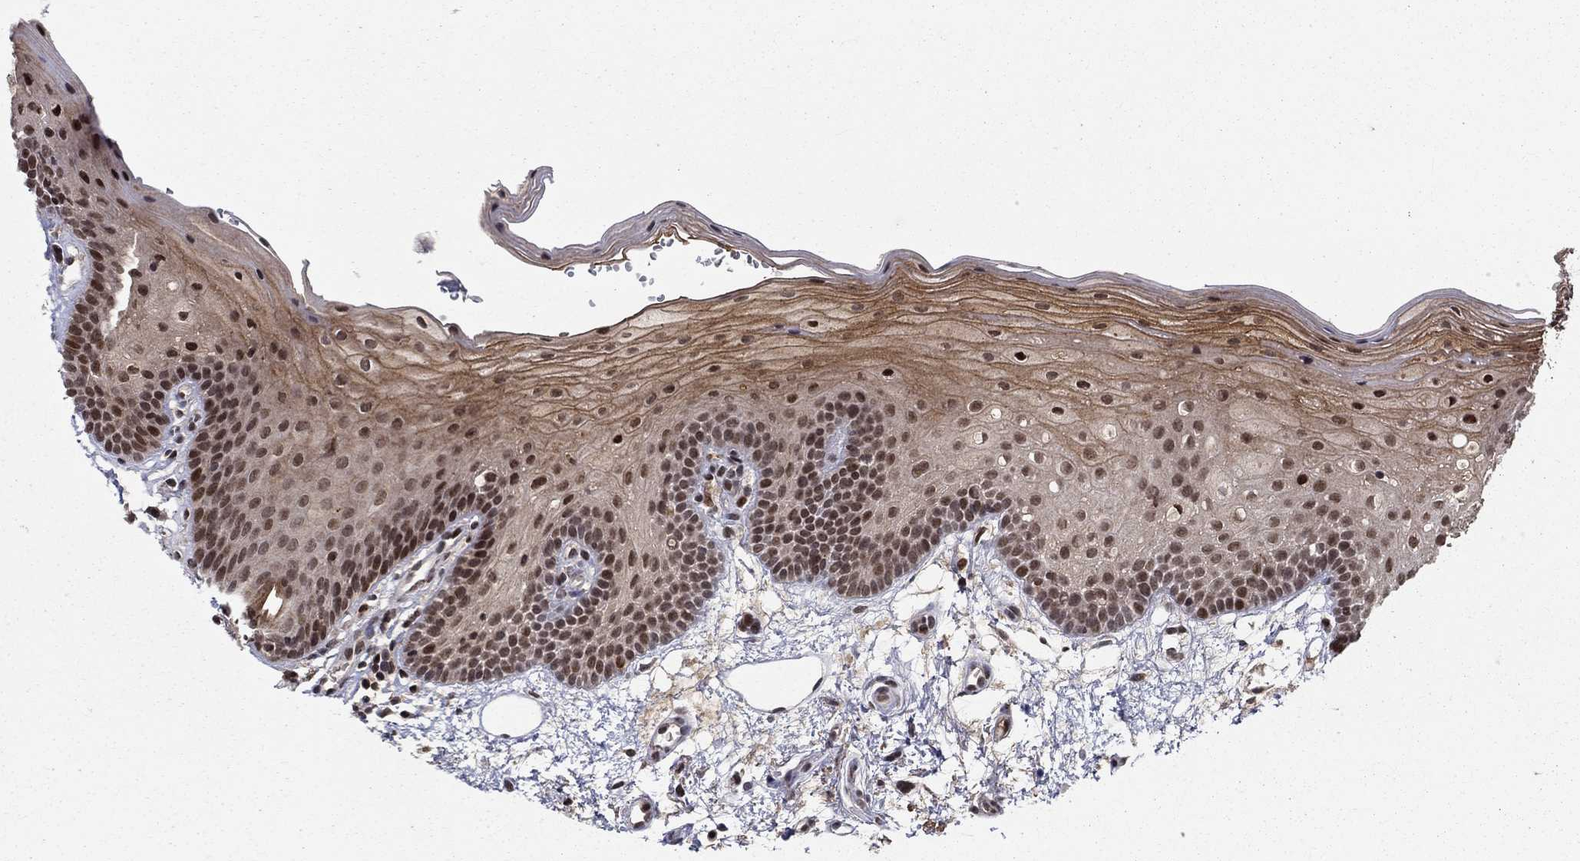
{"staining": {"intensity": "moderate", "quantity": "25%-75%", "location": "cytoplasmic/membranous,nuclear"}, "tissue": "oral mucosa", "cell_type": "Squamous epithelial cells", "image_type": "normal", "snomed": [{"axis": "morphology", "description": "Normal tissue, NOS"}, {"axis": "topography", "description": "Oral tissue"}, {"axis": "topography", "description": "Tounge, NOS"}], "caption": "Immunohistochemistry histopathology image of benign human oral mucosa stained for a protein (brown), which shows medium levels of moderate cytoplasmic/membranous,nuclear expression in about 25%-75% of squamous epithelial cells.", "gene": "CDCA7L", "patient": {"sex": "female", "age": 83}}